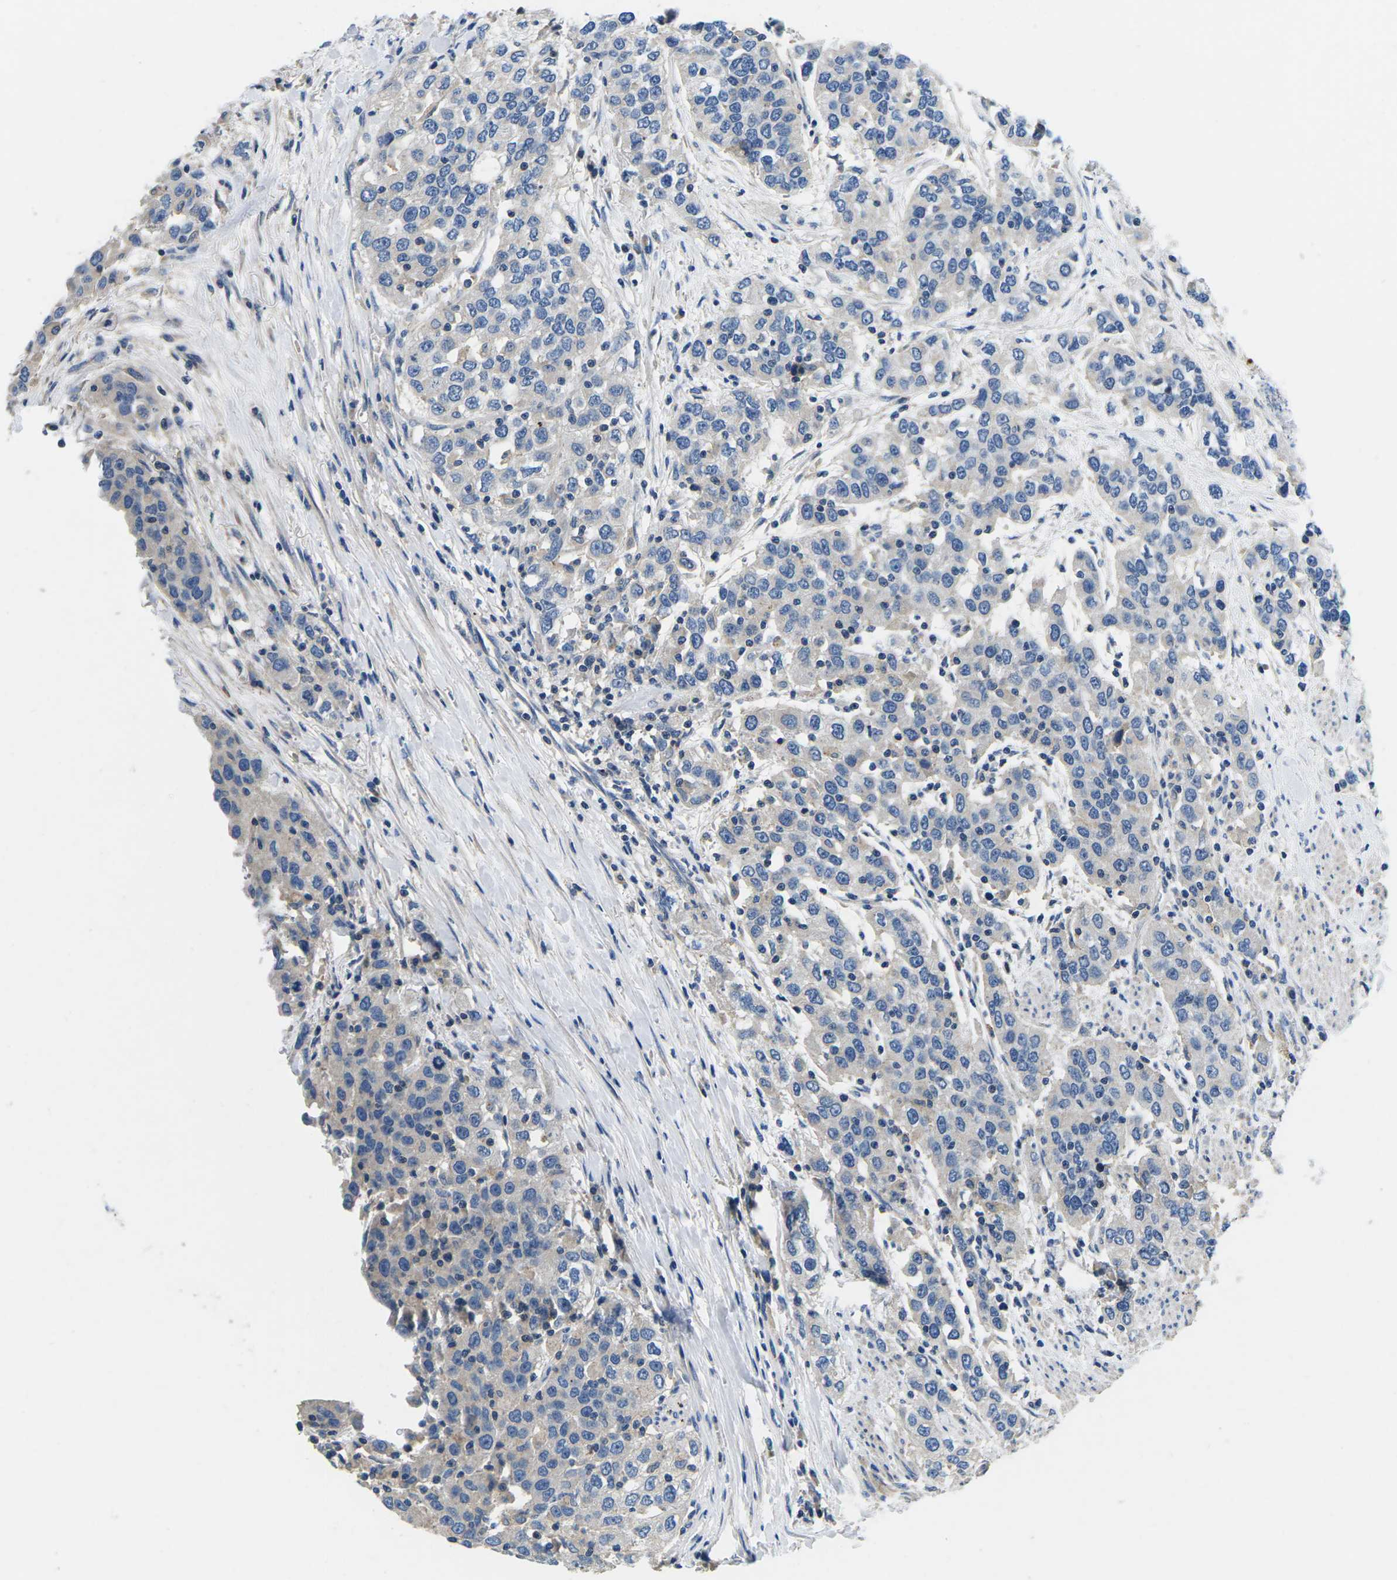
{"staining": {"intensity": "negative", "quantity": "none", "location": "none"}, "tissue": "urothelial cancer", "cell_type": "Tumor cells", "image_type": "cancer", "snomed": [{"axis": "morphology", "description": "Urothelial carcinoma, High grade"}, {"axis": "topography", "description": "Urinary bladder"}], "caption": "High magnification brightfield microscopy of urothelial cancer stained with DAB (brown) and counterstained with hematoxylin (blue): tumor cells show no significant positivity.", "gene": "PDCD6IP", "patient": {"sex": "female", "age": 80}}